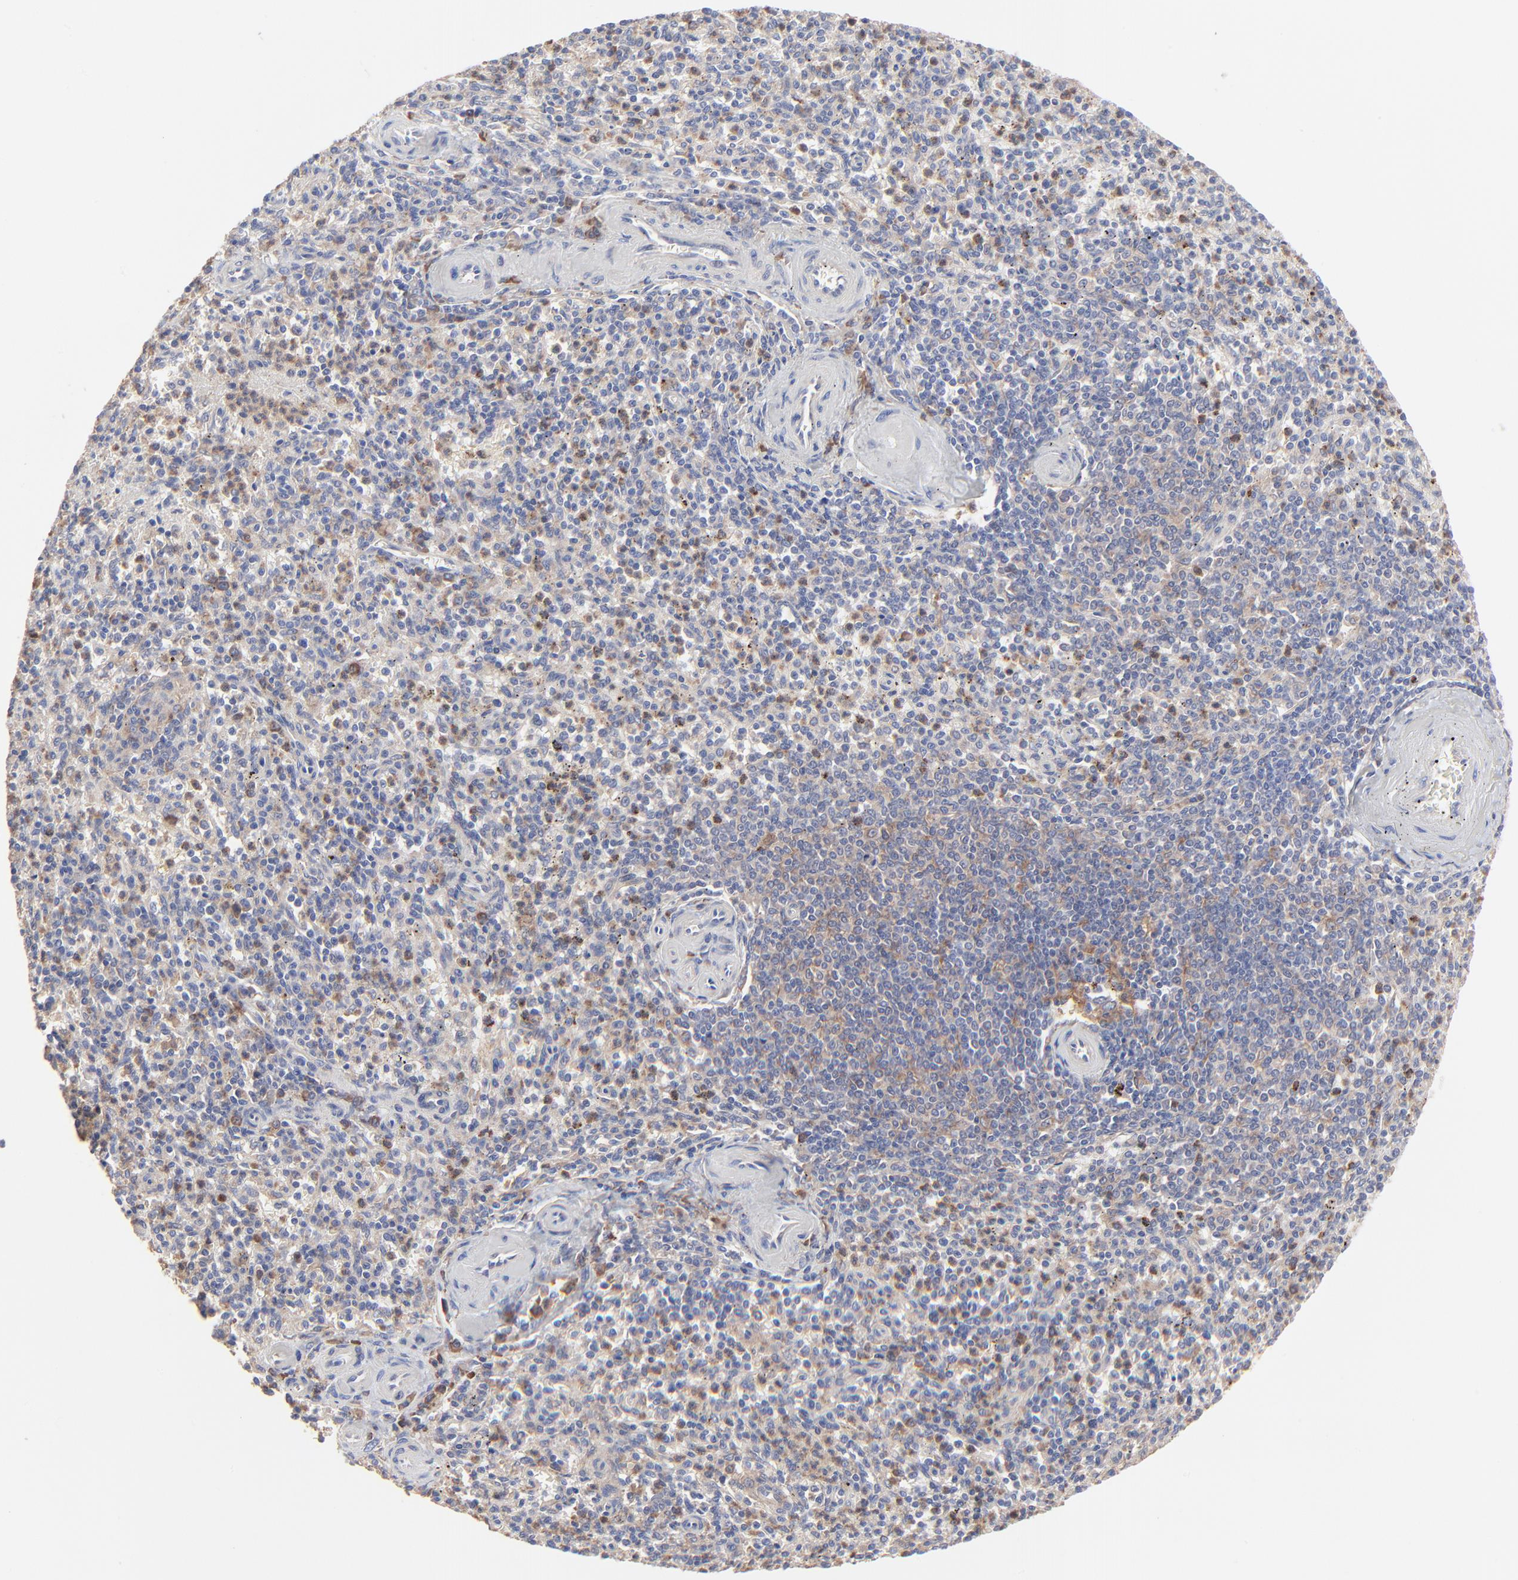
{"staining": {"intensity": "negative", "quantity": "none", "location": "none"}, "tissue": "spleen", "cell_type": "Cells in red pulp", "image_type": "normal", "snomed": [{"axis": "morphology", "description": "Normal tissue, NOS"}, {"axis": "topography", "description": "Spleen"}], "caption": "DAB immunohistochemical staining of benign human spleen shows no significant expression in cells in red pulp. Nuclei are stained in blue.", "gene": "PPFIBP2", "patient": {"sex": "male", "age": 72}}